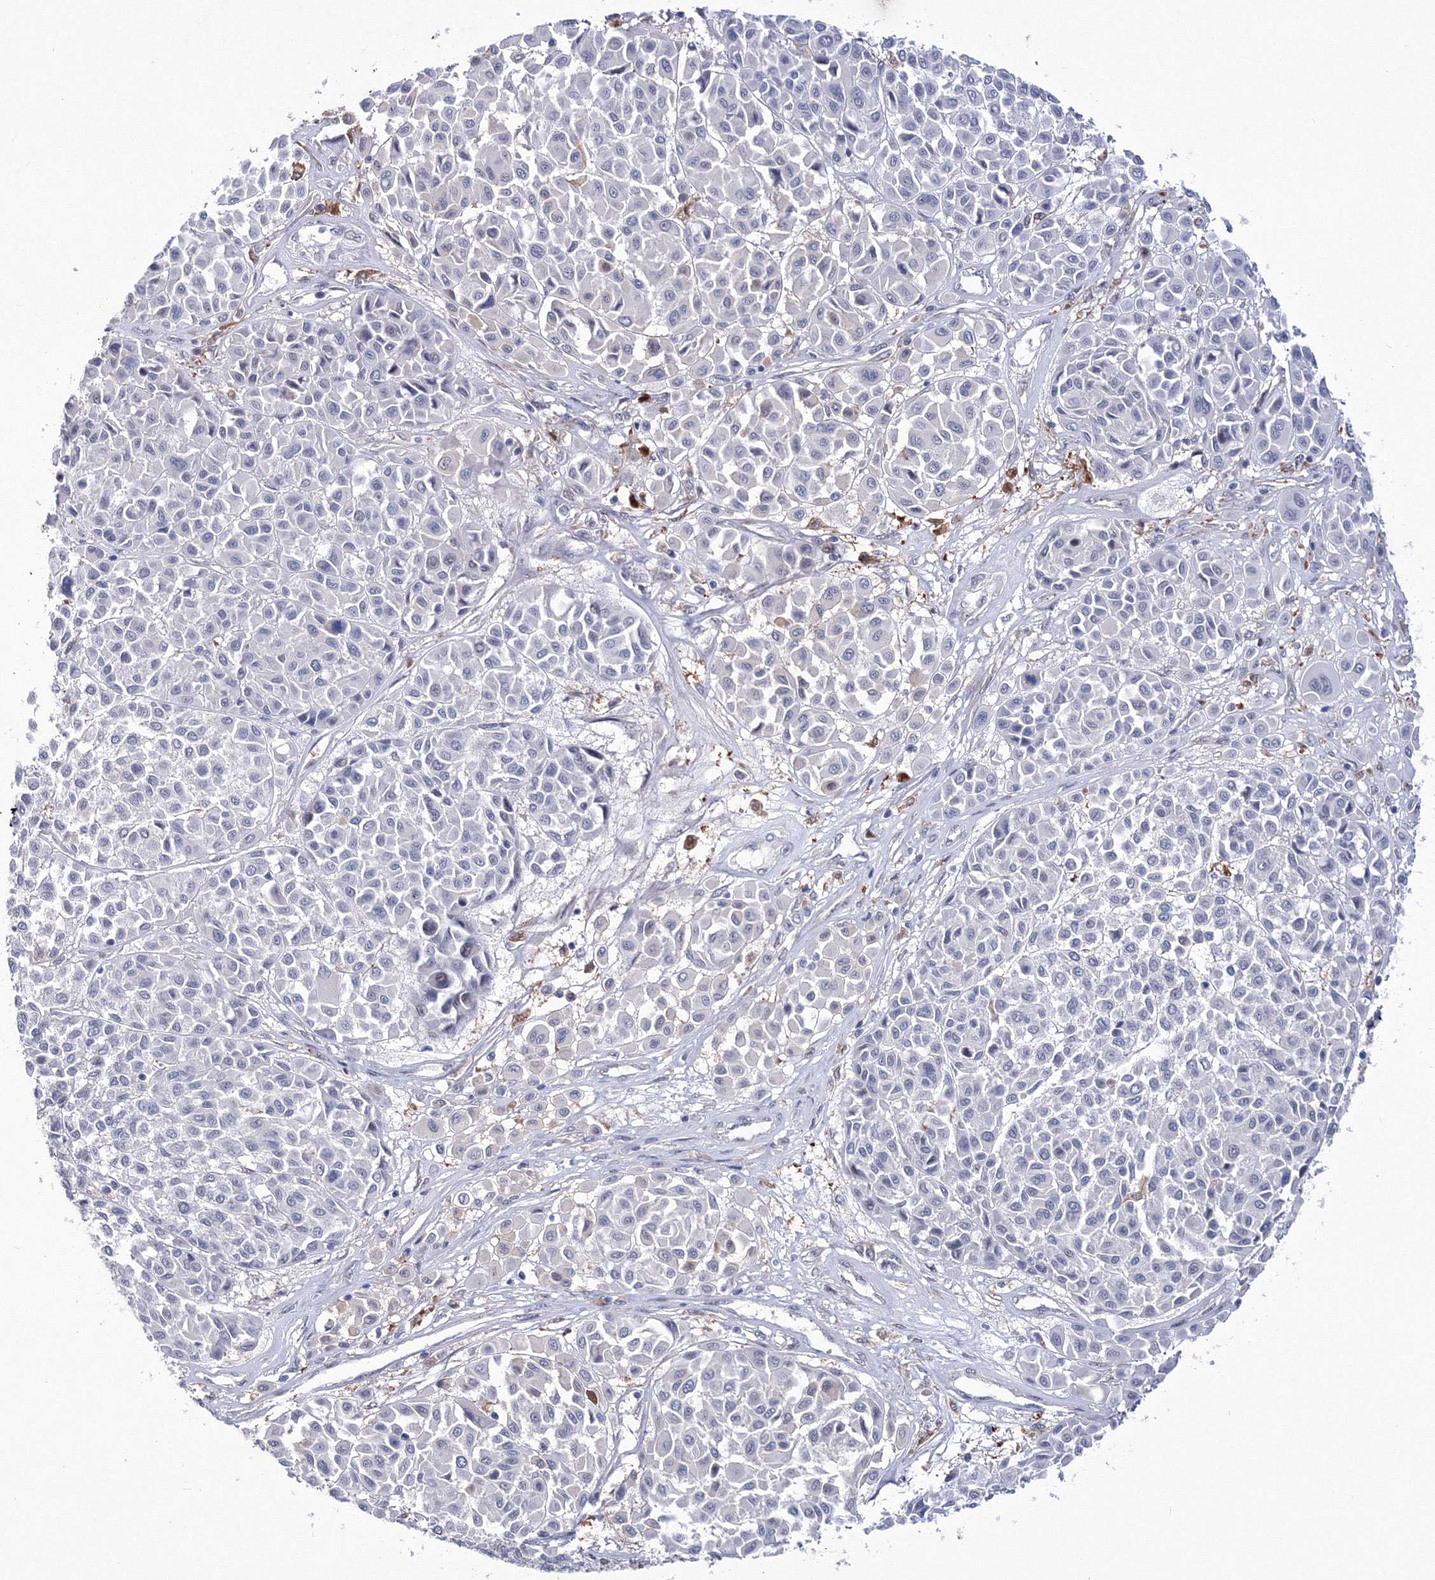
{"staining": {"intensity": "negative", "quantity": "none", "location": "none"}, "tissue": "melanoma", "cell_type": "Tumor cells", "image_type": "cancer", "snomed": [{"axis": "morphology", "description": "Malignant melanoma, Metastatic site"}, {"axis": "topography", "description": "Soft tissue"}], "caption": "Immunohistochemistry micrograph of neoplastic tissue: human melanoma stained with DAB (3,3'-diaminobenzidine) reveals no significant protein expression in tumor cells. (DAB (3,3'-diaminobenzidine) IHC with hematoxylin counter stain).", "gene": "C11orf52", "patient": {"sex": "male", "age": 41}}